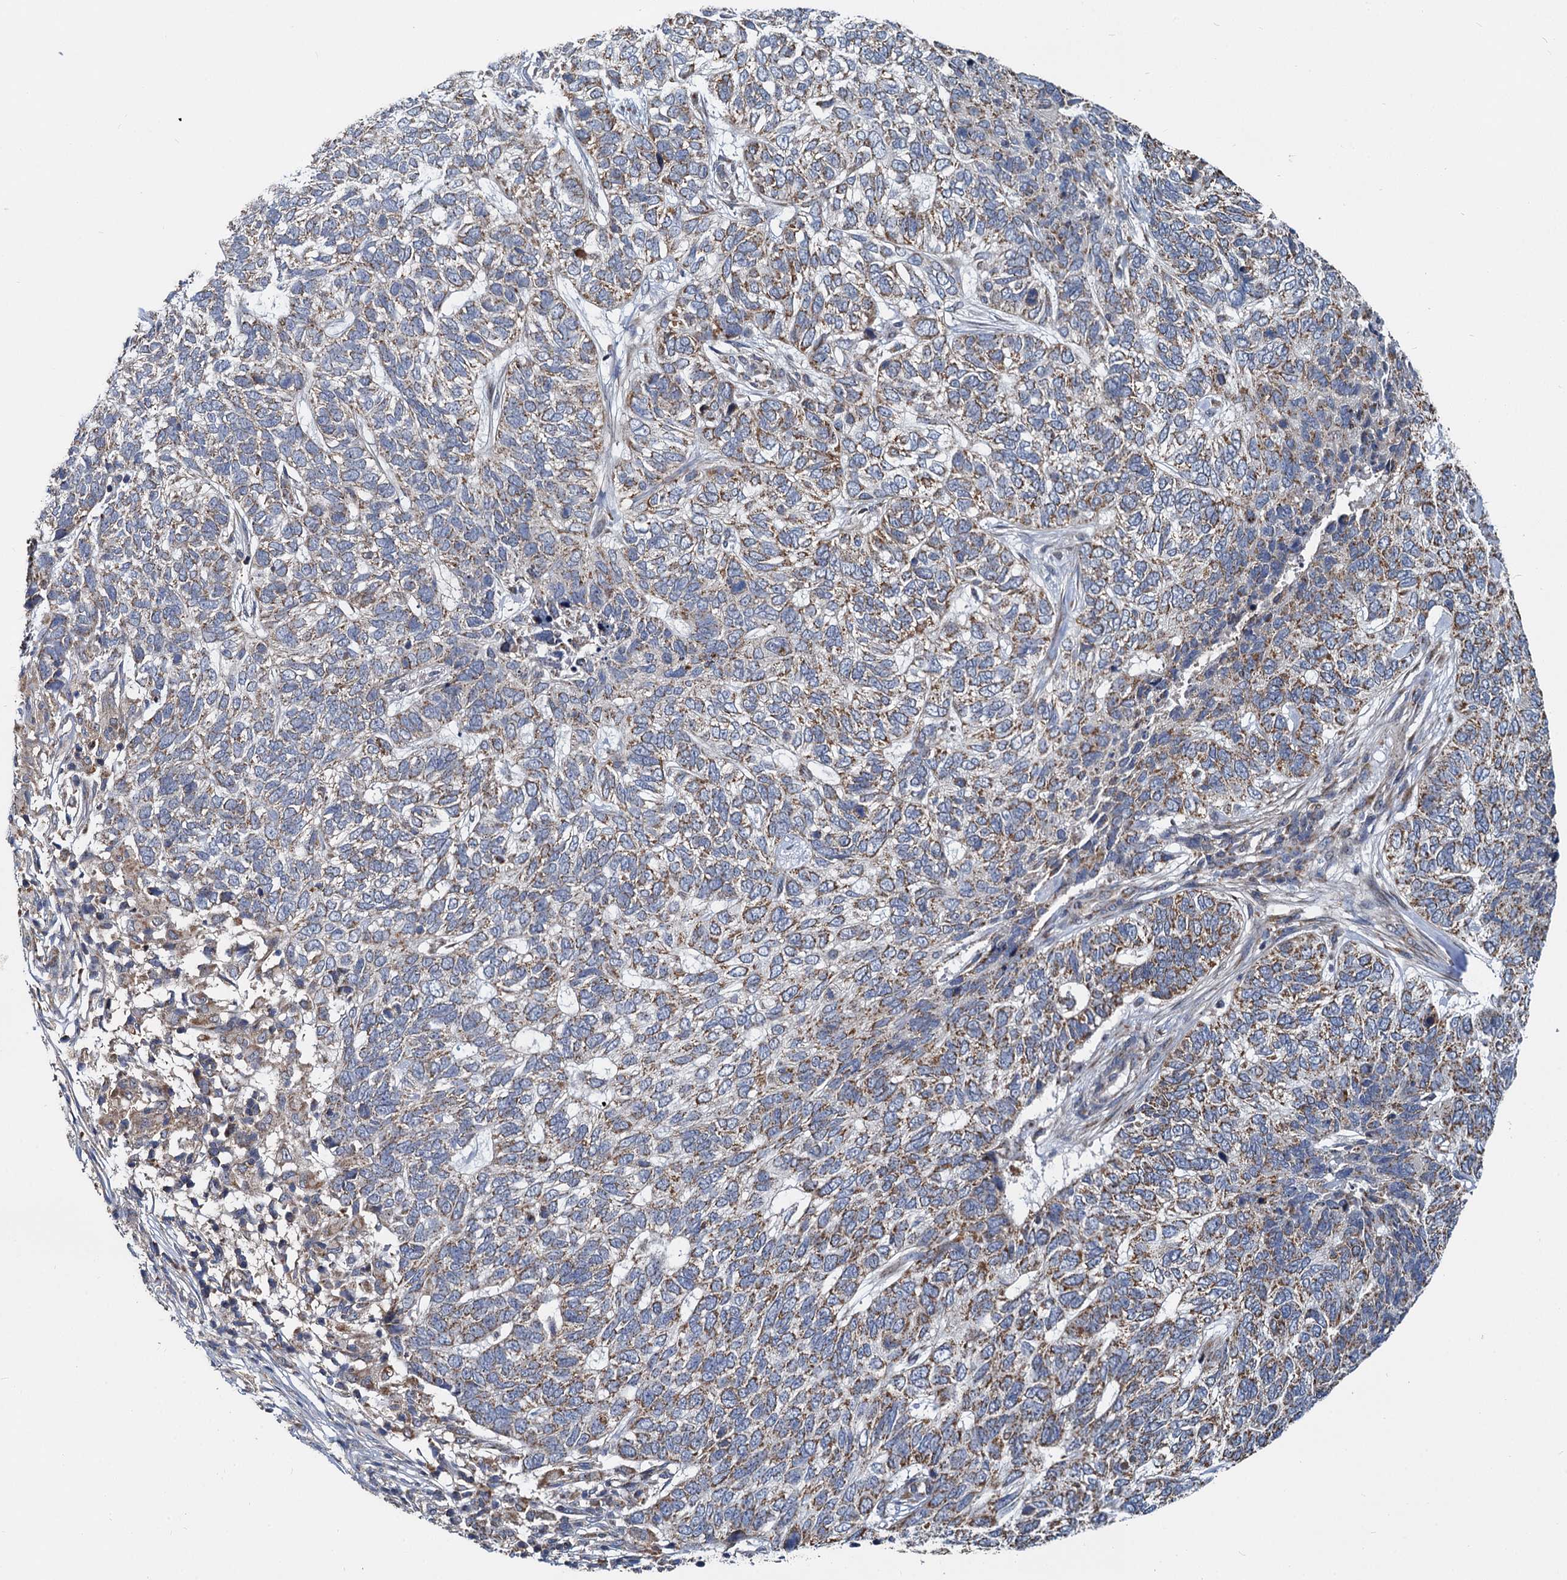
{"staining": {"intensity": "moderate", "quantity": "25%-75%", "location": "cytoplasmic/membranous"}, "tissue": "skin cancer", "cell_type": "Tumor cells", "image_type": "cancer", "snomed": [{"axis": "morphology", "description": "Basal cell carcinoma"}, {"axis": "topography", "description": "Skin"}], "caption": "An image showing moderate cytoplasmic/membranous staining in approximately 25%-75% of tumor cells in skin cancer (basal cell carcinoma), as visualized by brown immunohistochemical staining.", "gene": "SPRYD3", "patient": {"sex": "female", "age": 65}}